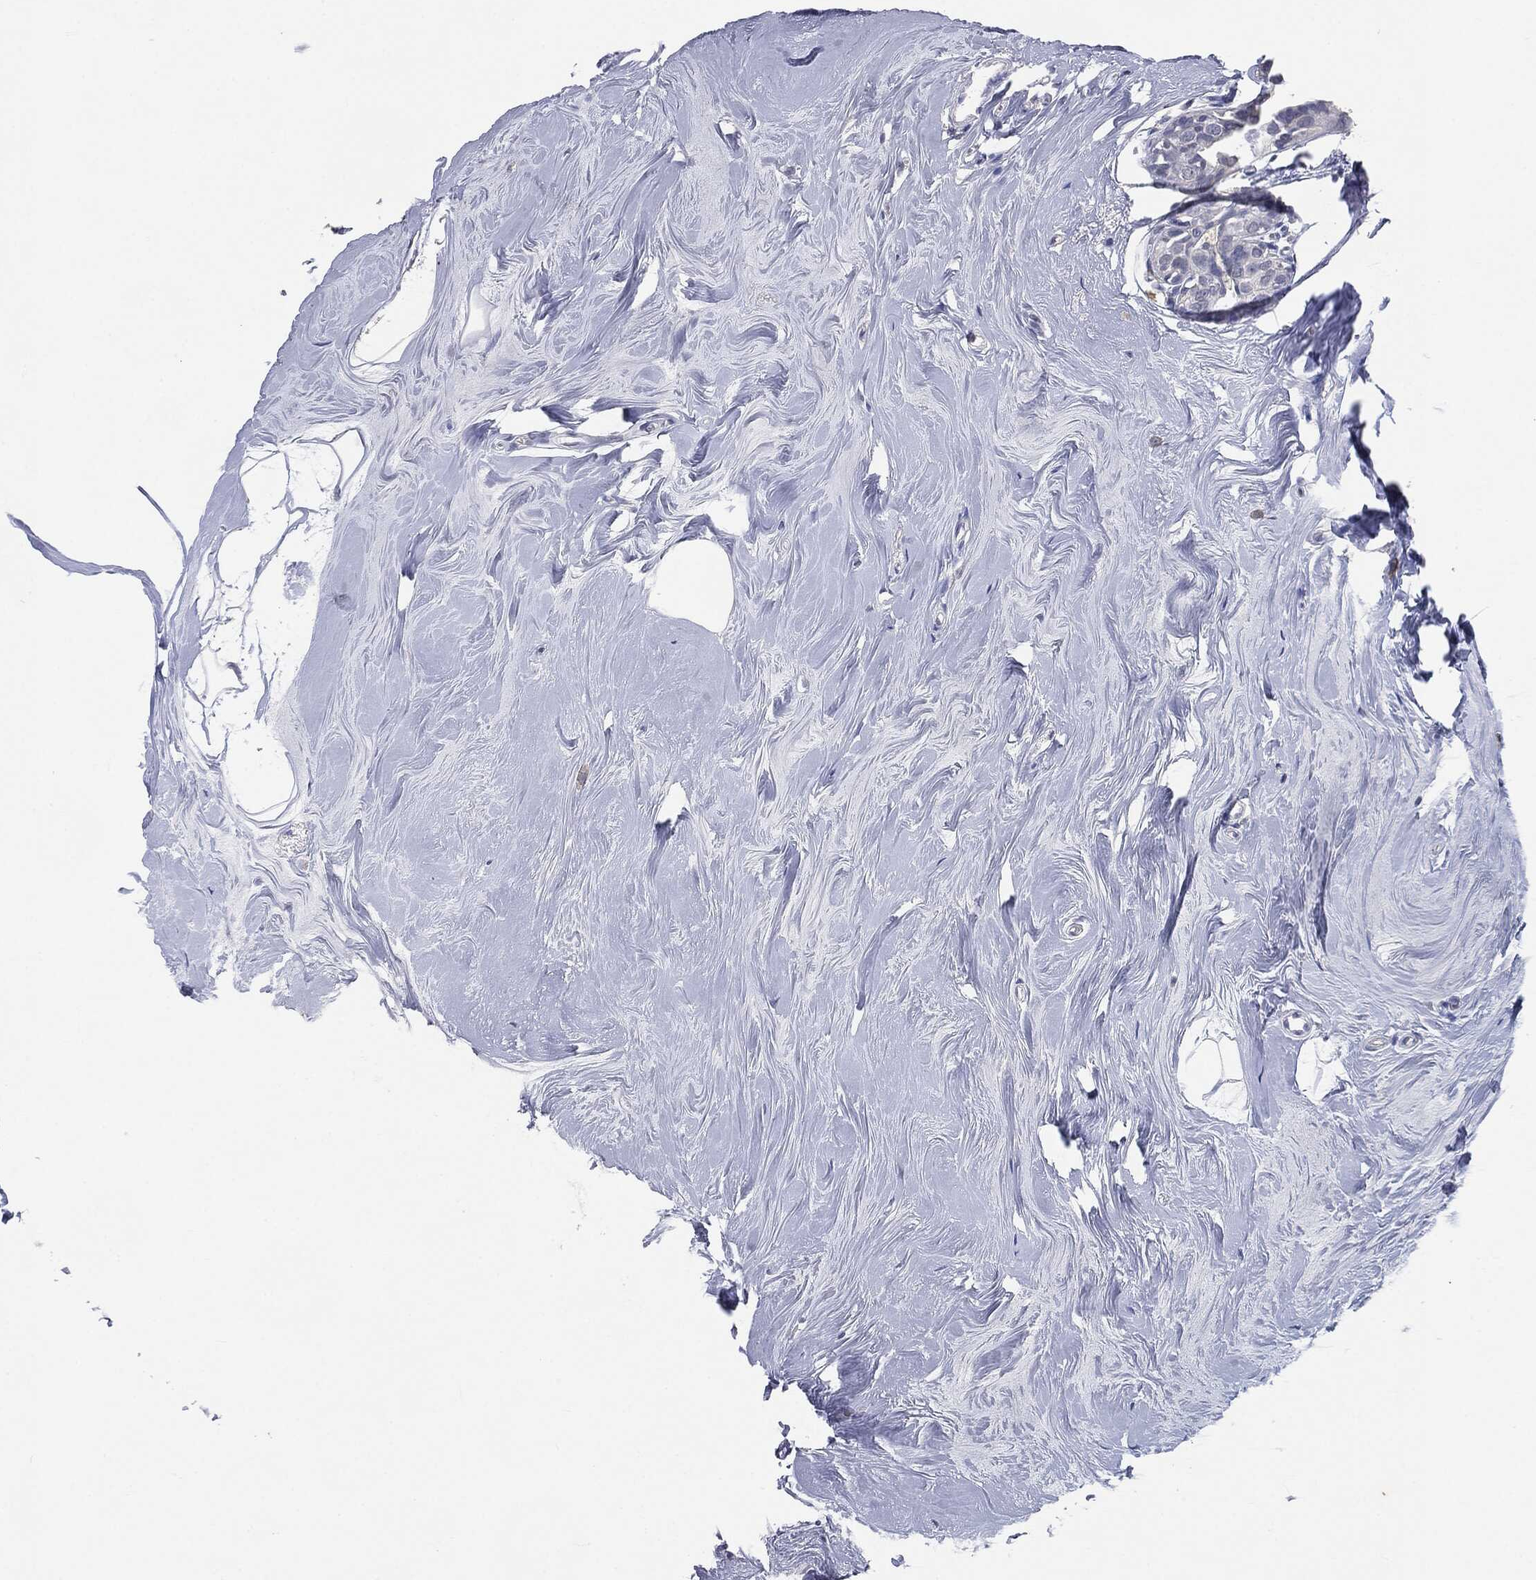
{"staining": {"intensity": "negative", "quantity": "none", "location": "none"}, "tissue": "breast cancer", "cell_type": "Tumor cells", "image_type": "cancer", "snomed": [{"axis": "morphology", "description": "Duct carcinoma"}, {"axis": "topography", "description": "Breast"}], "caption": "This micrograph is of invasive ductal carcinoma (breast) stained with IHC to label a protein in brown with the nuclei are counter-stained blue. There is no expression in tumor cells.", "gene": "SLC2A2", "patient": {"sex": "female", "age": 55}}